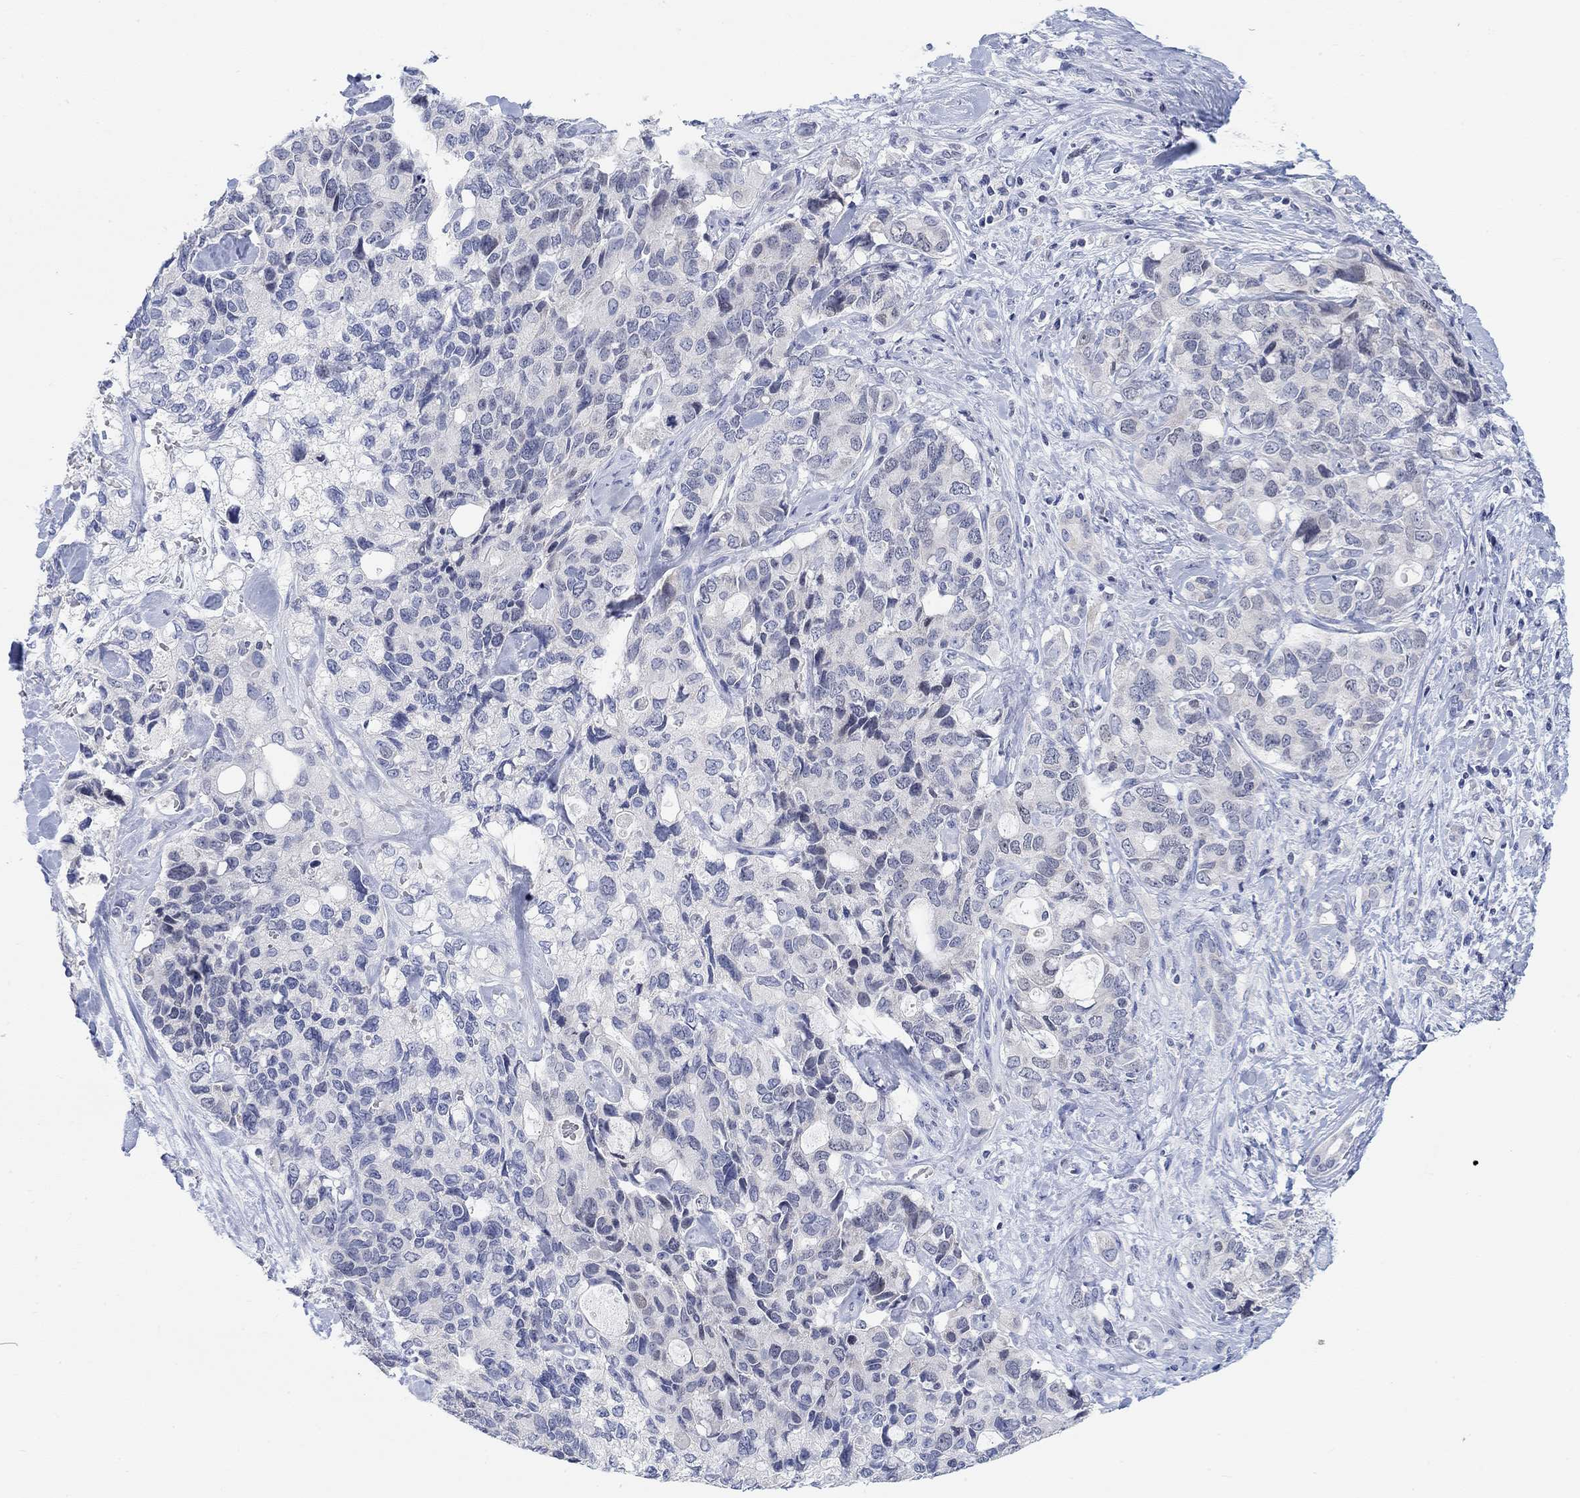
{"staining": {"intensity": "negative", "quantity": "none", "location": "none"}, "tissue": "pancreatic cancer", "cell_type": "Tumor cells", "image_type": "cancer", "snomed": [{"axis": "morphology", "description": "Adenocarcinoma, NOS"}, {"axis": "topography", "description": "Pancreas"}], "caption": "The IHC micrograph has no significant staining in tumor cells of pancreatic cancer tissue.", "gene": "ATP6V1E2", "patient": {"sex": "female", "age": 56}}